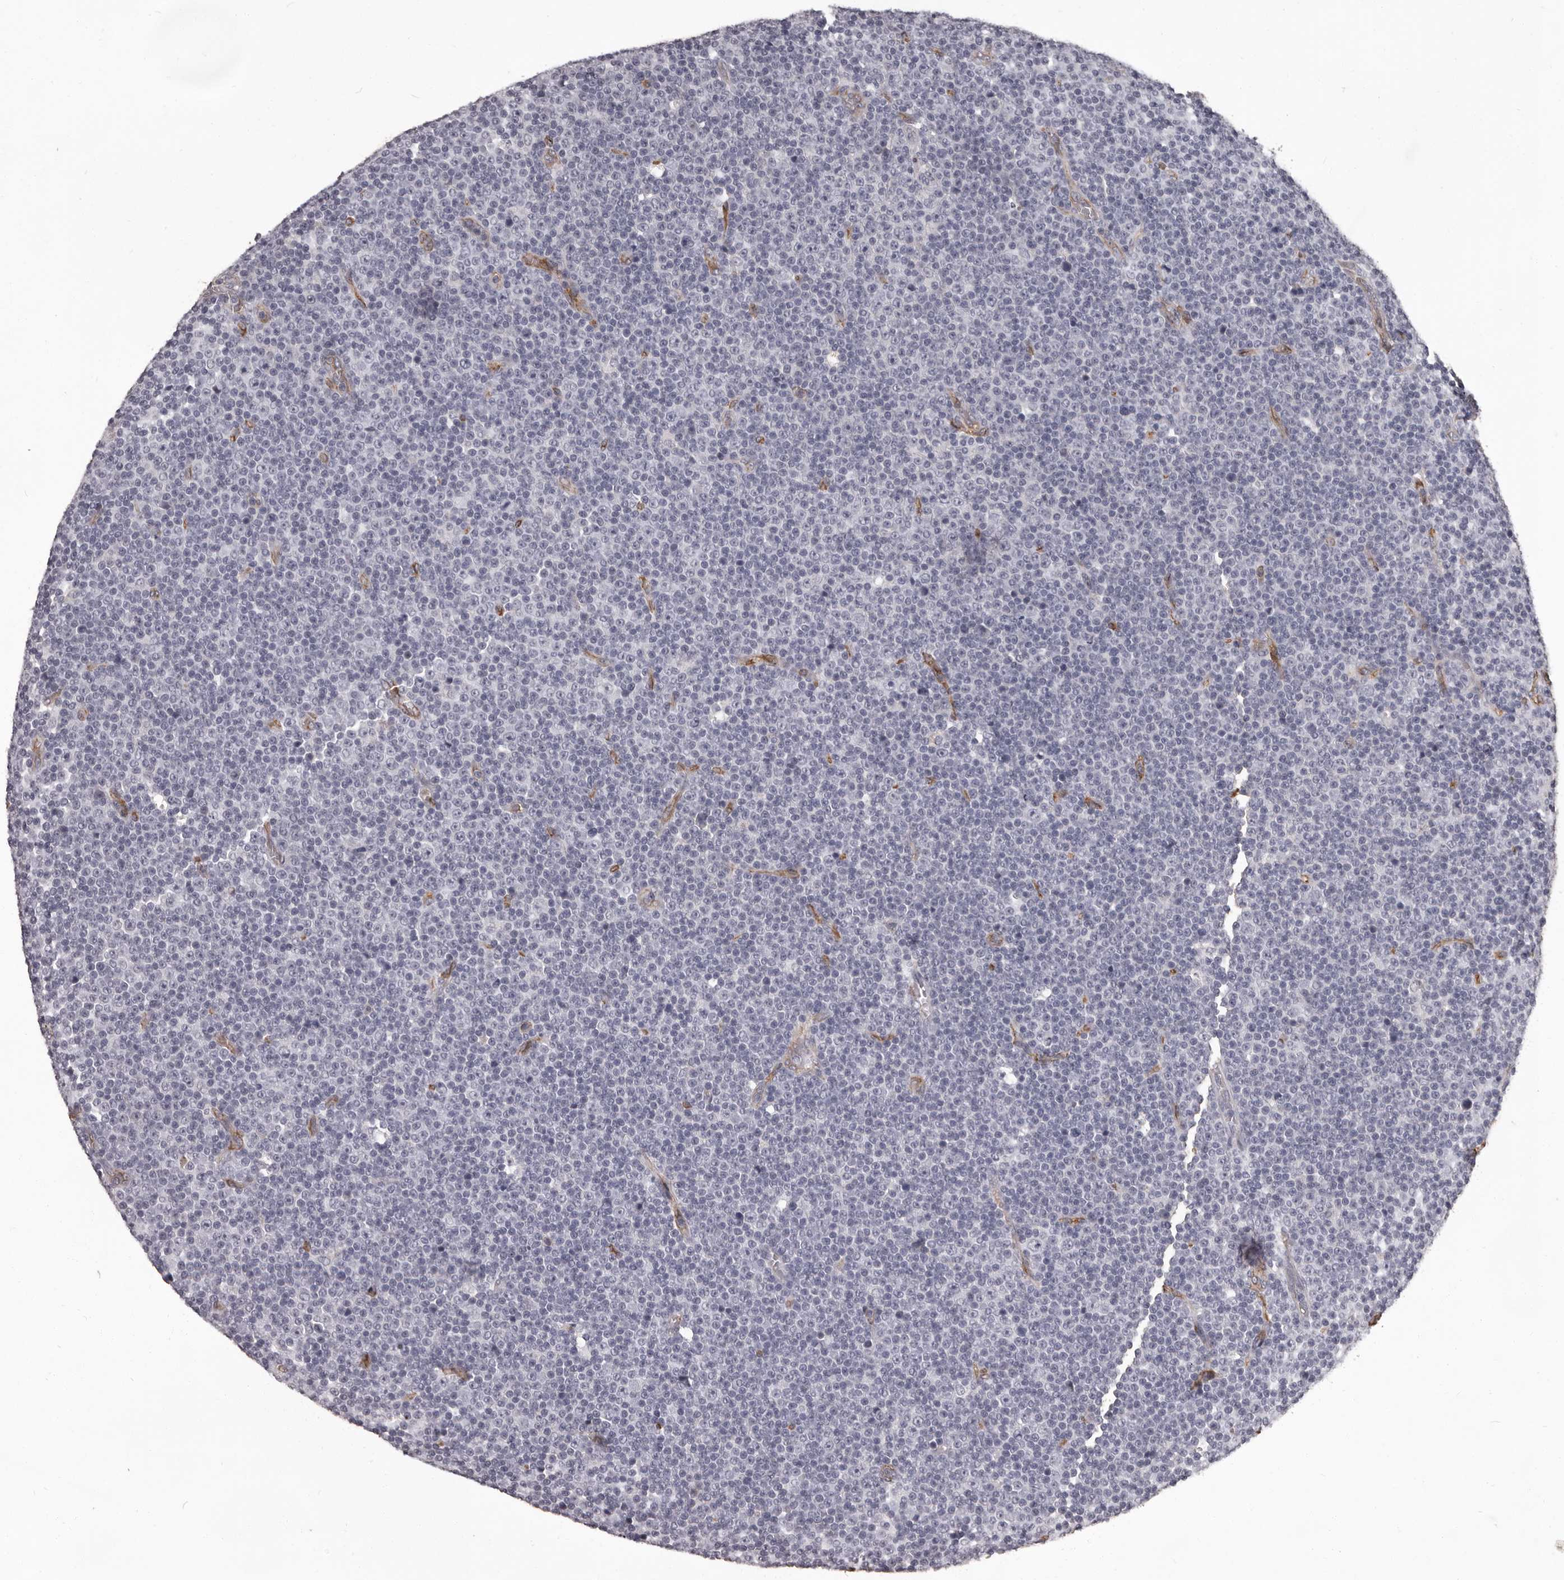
{"staining": {"intensity": "negative", "quantity": "none", "location": "none"}, "tissue": "lymphoma", "cell_type": "Tumor cells", "image_type": "cancer", "snomed": [{"axis": "morphology", "description": "Malignant lymphoma, non-Hodgkin's type, Low grade"}, {"axis": "topography", "description": "Lymph node"}], "caption": "Photomicrograph shows no protein expression in tumor cells of lymphoma tissue.", "gene": "GPR78", "patient": {"sex": "female", "age": 67}}